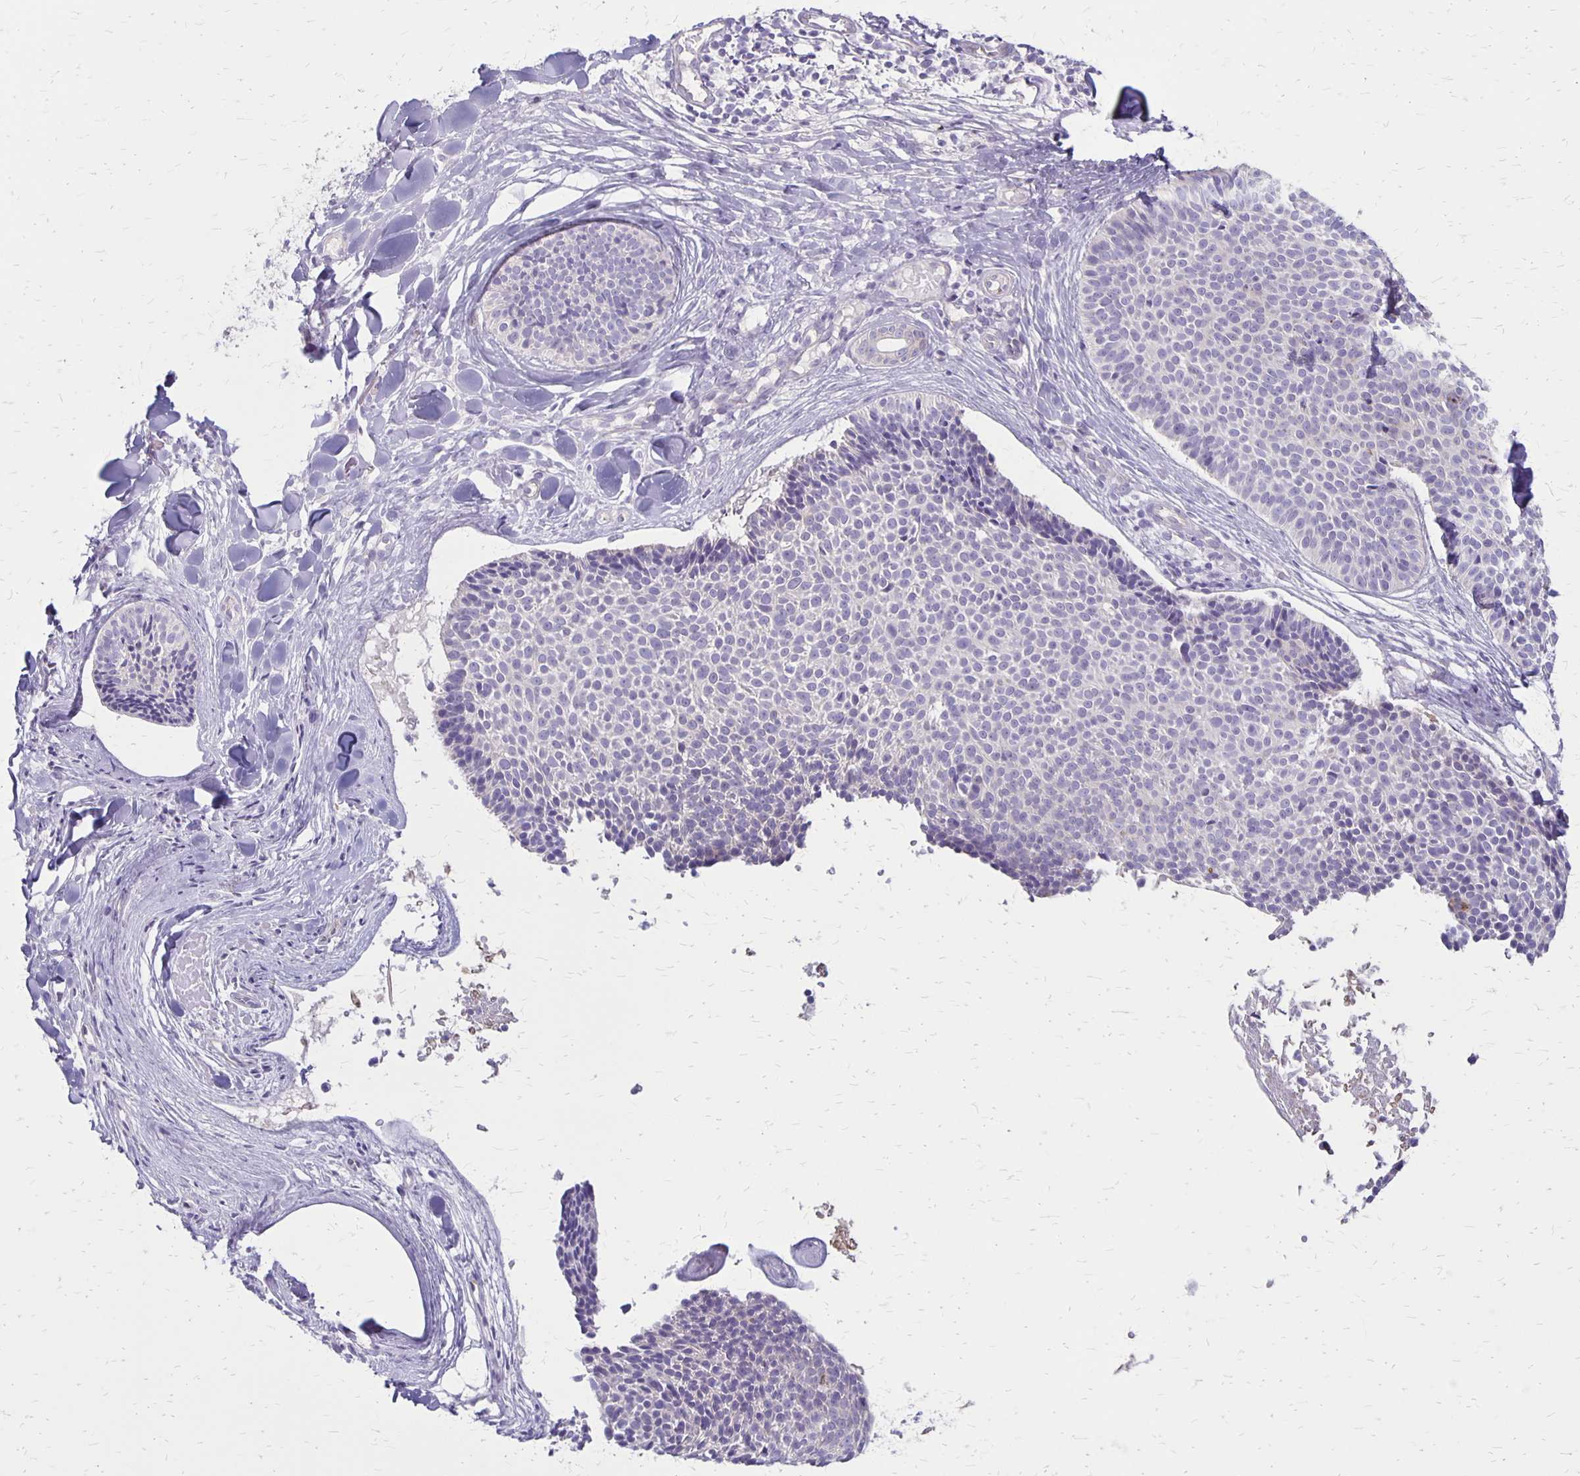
{"staining": {"intensity": "negative", "quantity": "none", "location": "none"}, "tissue": "skin cancer", "cell_type": "Tumor cells", "image_type": "cancer", "snomed": [{"axis": "morphology", "description": "Basal cell carcinoma"}, {"axis": "topography", "description": "Skin"}], "caption": "DAB immunohistochemical staining of human skin cancer (basal cell carcinoma) reveals no significant staining in tumor cells.", "gene": "HOMER1", "patient": {"sex": "male", "age": 82}}